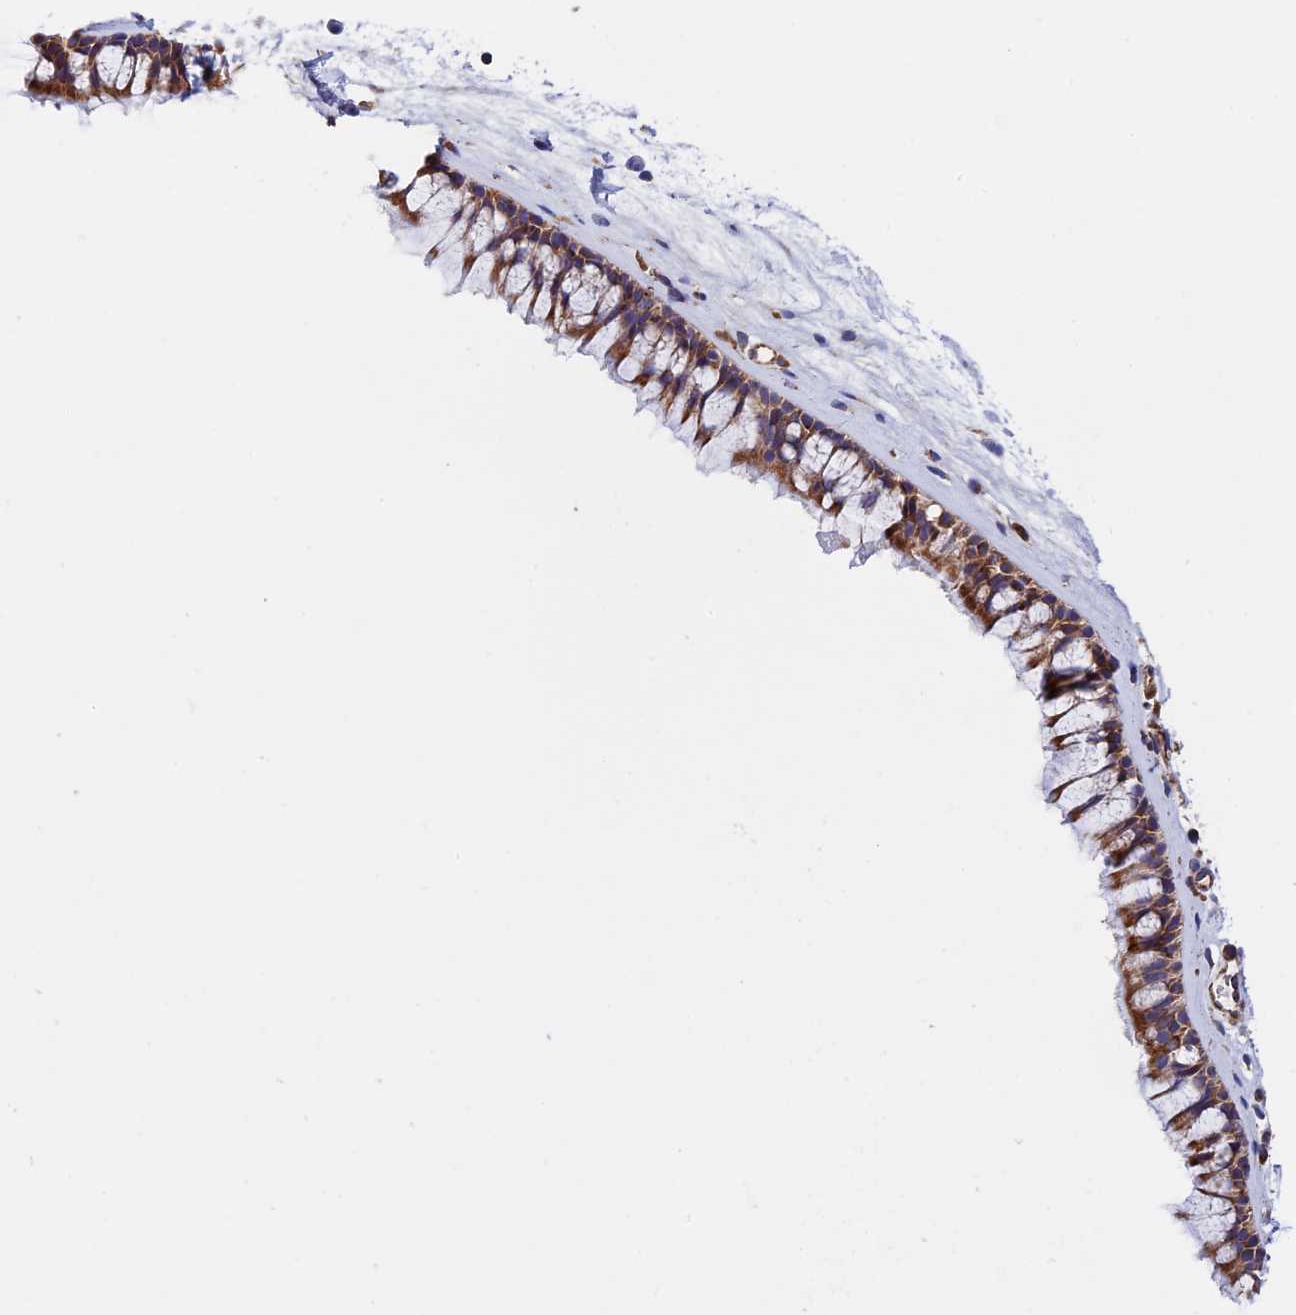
{"staining": {"intensity": "moderate", "quantity": ">75%", "location": "cytoplasmic/membranous"}, "tissue": "nasopharynx", "cell_type": "Respiratory epithelial cells", "image_type": "normal", "snomed": [{"axis": "morphology", "description": "Normal tissue, NOS"}, {"axis": "morphology", "description": "Inflammation, NOS"}, {"axis": "morphology", "description": "Malignant melanoma, Metastatic site"}, {"axis": "topography", "description": "Nasopharynx"}], "caption": "The micrograph demonstrates immunohistochemical staining of unremarkable nasopharynx. There is moderate cytoplasmic/membranous positivity is present in about >75% of respiratory epithelial cells. Using DAB (3,3'-diaminobenzidine) (brown) and hematoxylin (blue) stains, captured at high magnification using brightfield microscopy.", "gene": "SLC9A5", "patient": {"sex": "male", "age": 70}}